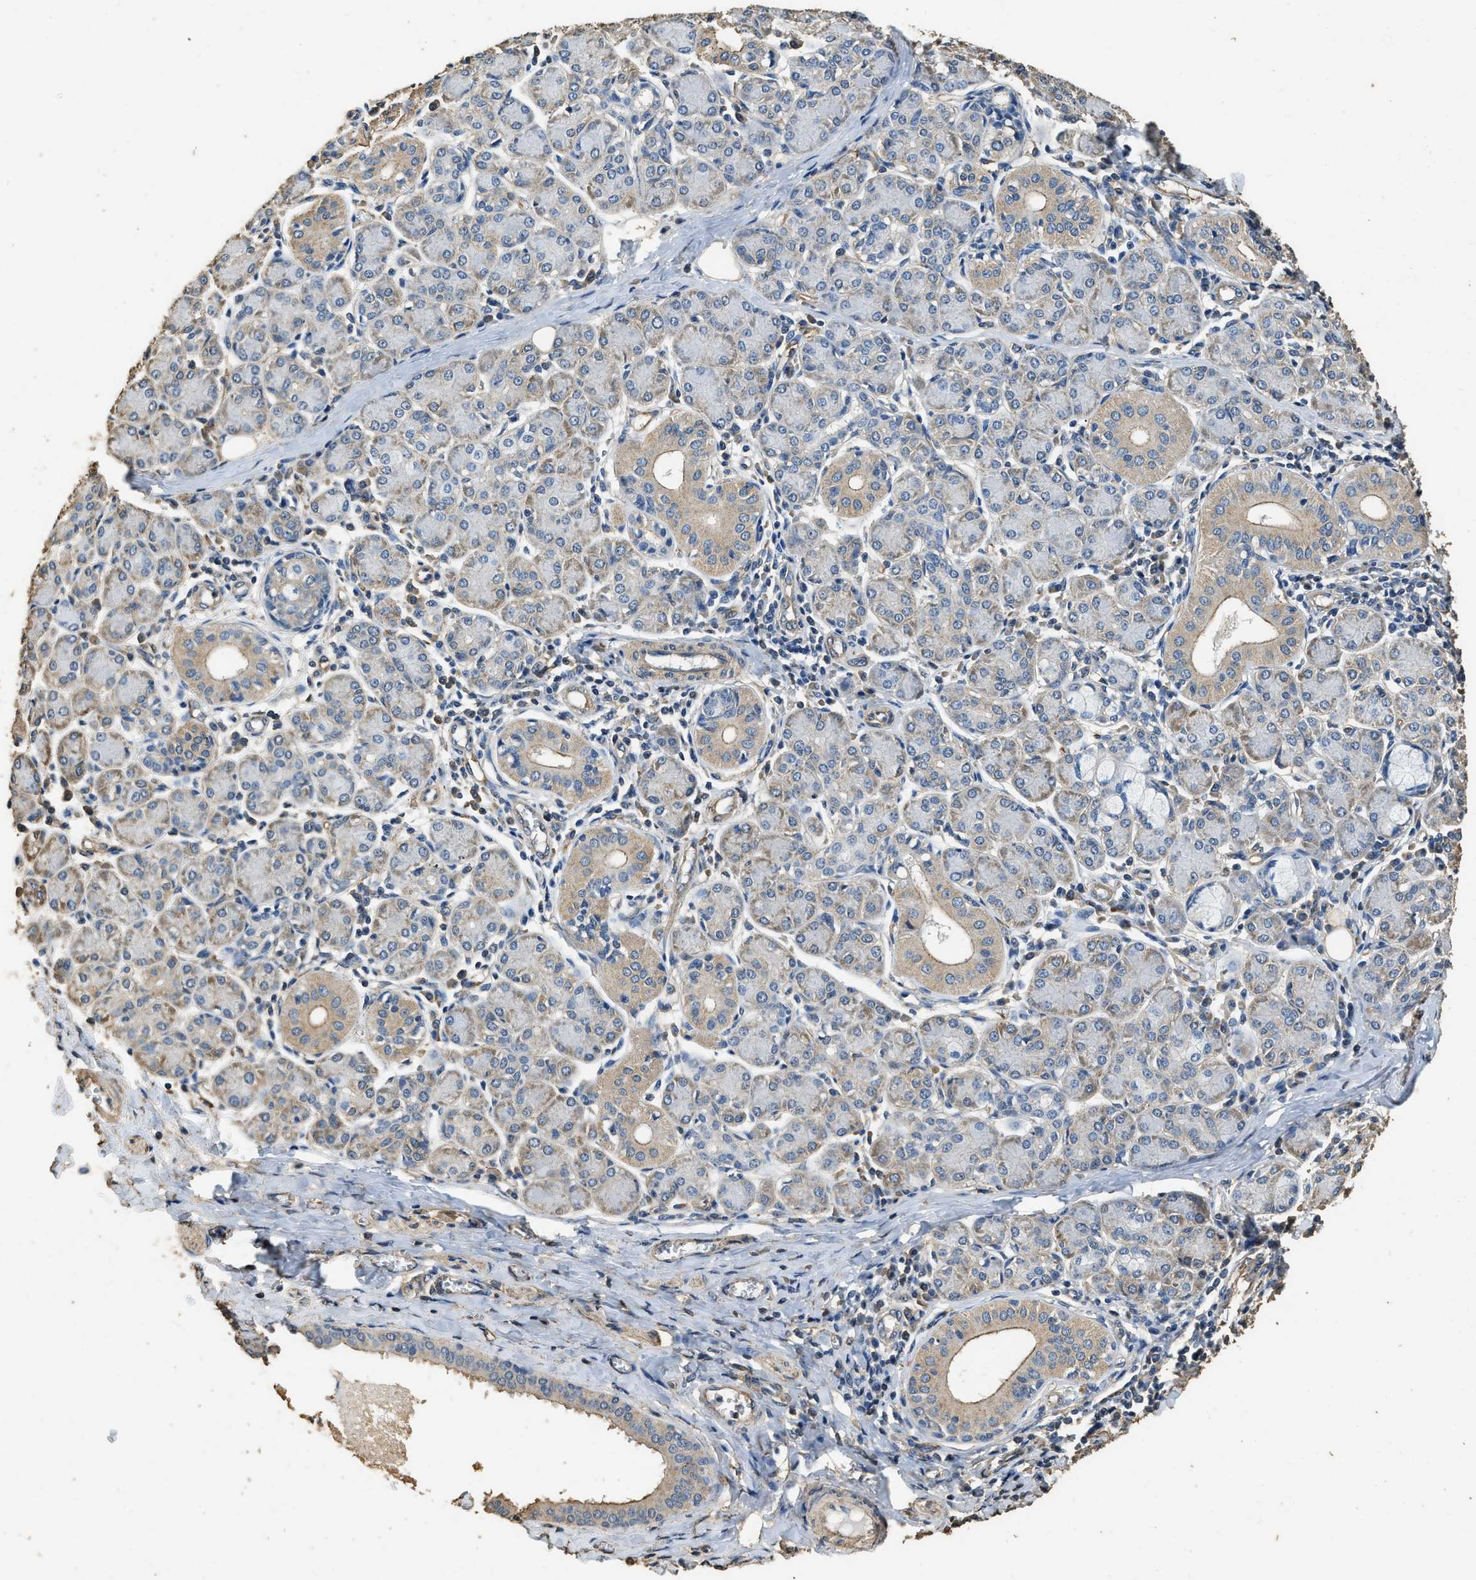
{"staining": {"intensity": "weak", "quantity": "<25%", "location": "cytoplasmic/membranous"}, "tissue": "salivary gland", "cell_type": "Glandular cells", "image_type": "normal", "snomed": [{"axis": "morphology", "description": "Normal tissue, NOS"}, {"axis": "morphology", "description": "Inflammation, NOS"}, {"axis": "topography", "description": "Lymph node"}, {"axis": "topography", "description": "Salivary gland"}], "caption": "IHC photomicrograph of unremarkable salivary gland stained for a protein (brown), which displays no expression in glandular cells. (Stains: DAB (3,3'-diaminobenzidine) immunohistochemistry with hematoxylin counter stain, Microscopy: brightfield microscopy at high magnification).", "gene": "MIB1", "patient": {"sex": "male", "age": 3}}